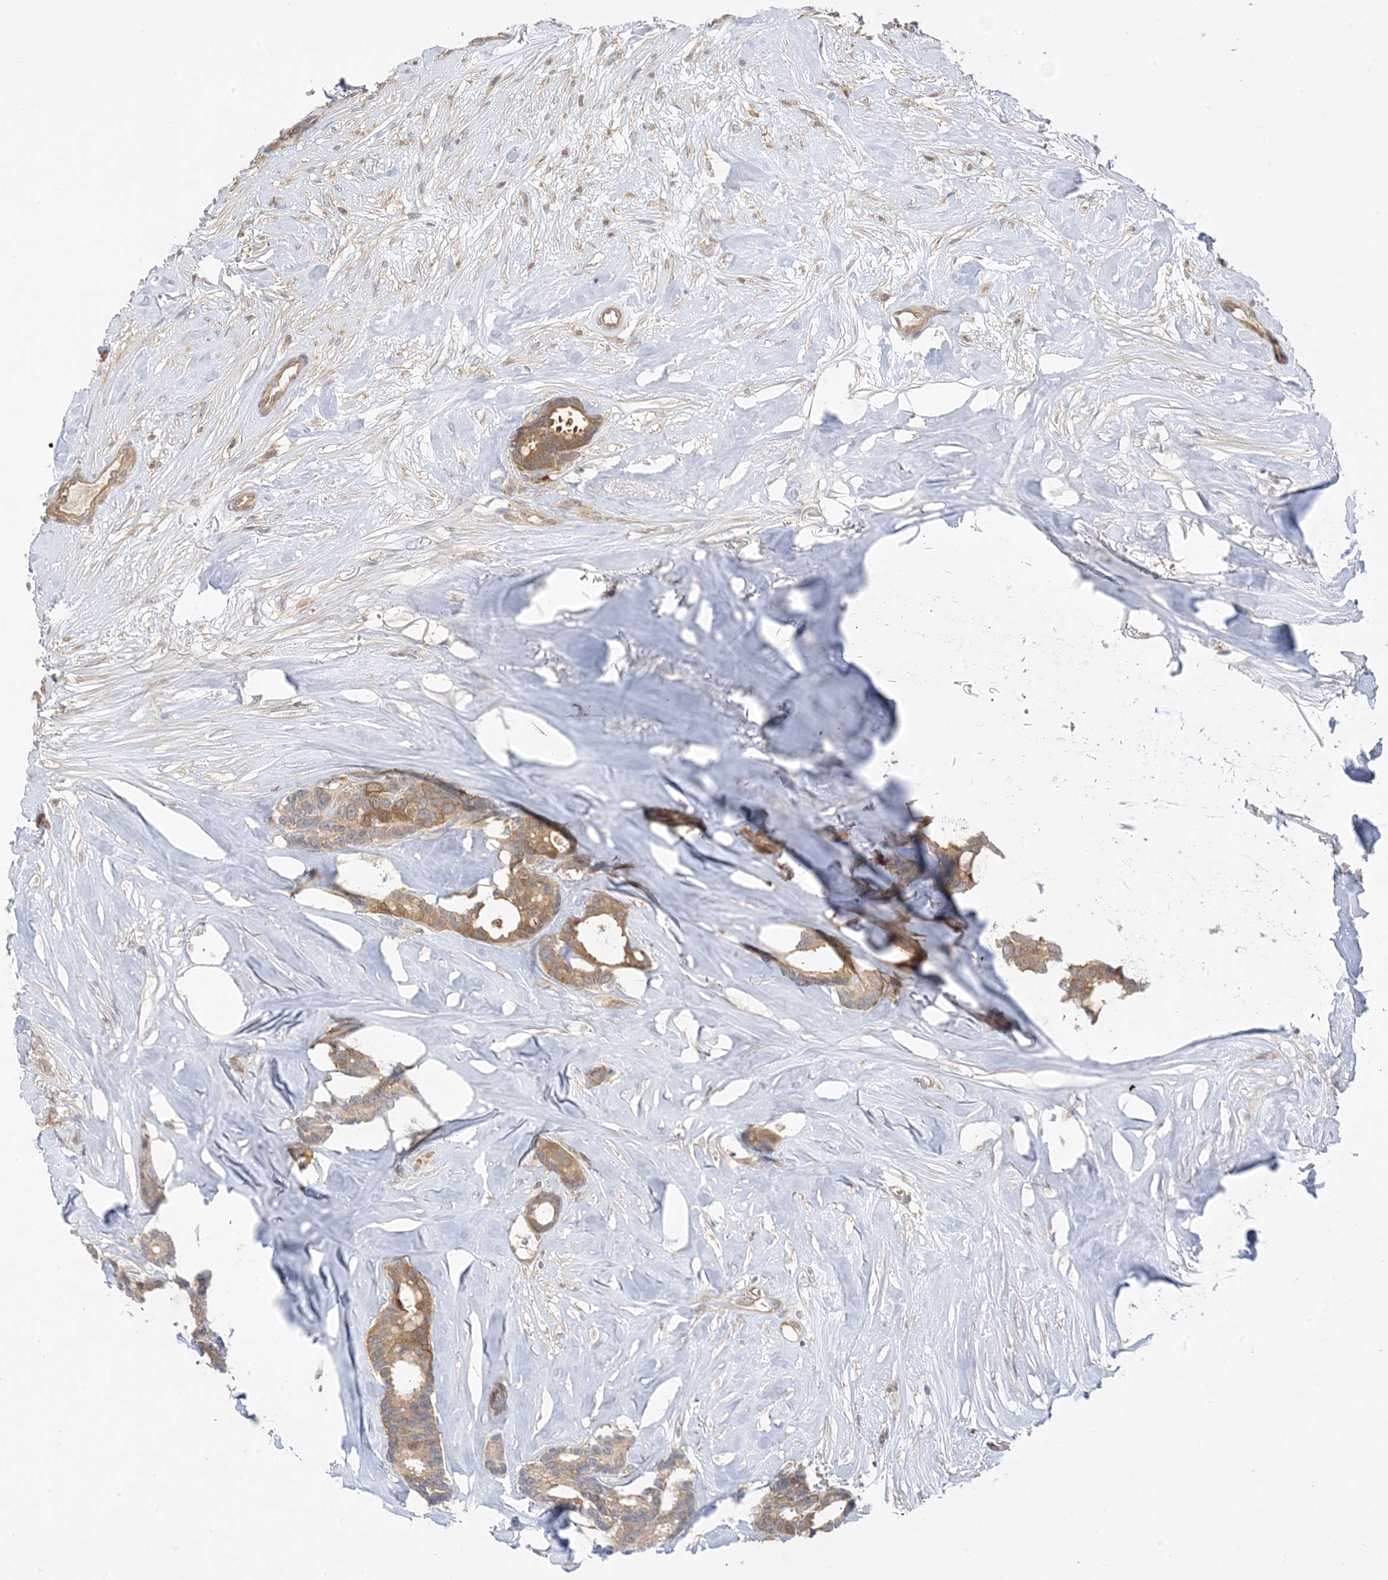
{"staining": {"intensity": "moderate", "quantity": ">75%", "location": "cytoplasmic/membranous"}, "tissue": "breast cancer", "cell_type": "Tumor cells", "image_type": "cancer", "snomed": [{"axis": "morphology", "description": "Duct carcinoma"}, {"axis": "topography", "description": "Breast"}], "caption": "Immunohistochemical staining of breast cancer (invasive ductal carcinoma) shows medium levels of moderate cytoplasmic/membranous staining in approximately >75% of tumor cells. Using DAB (brown) and hematoxylin (blue) stains, captured at high magnification using brightfield microscopy.", "gene": "WDR26", "patient": {"sex": "female", "age": 87}}